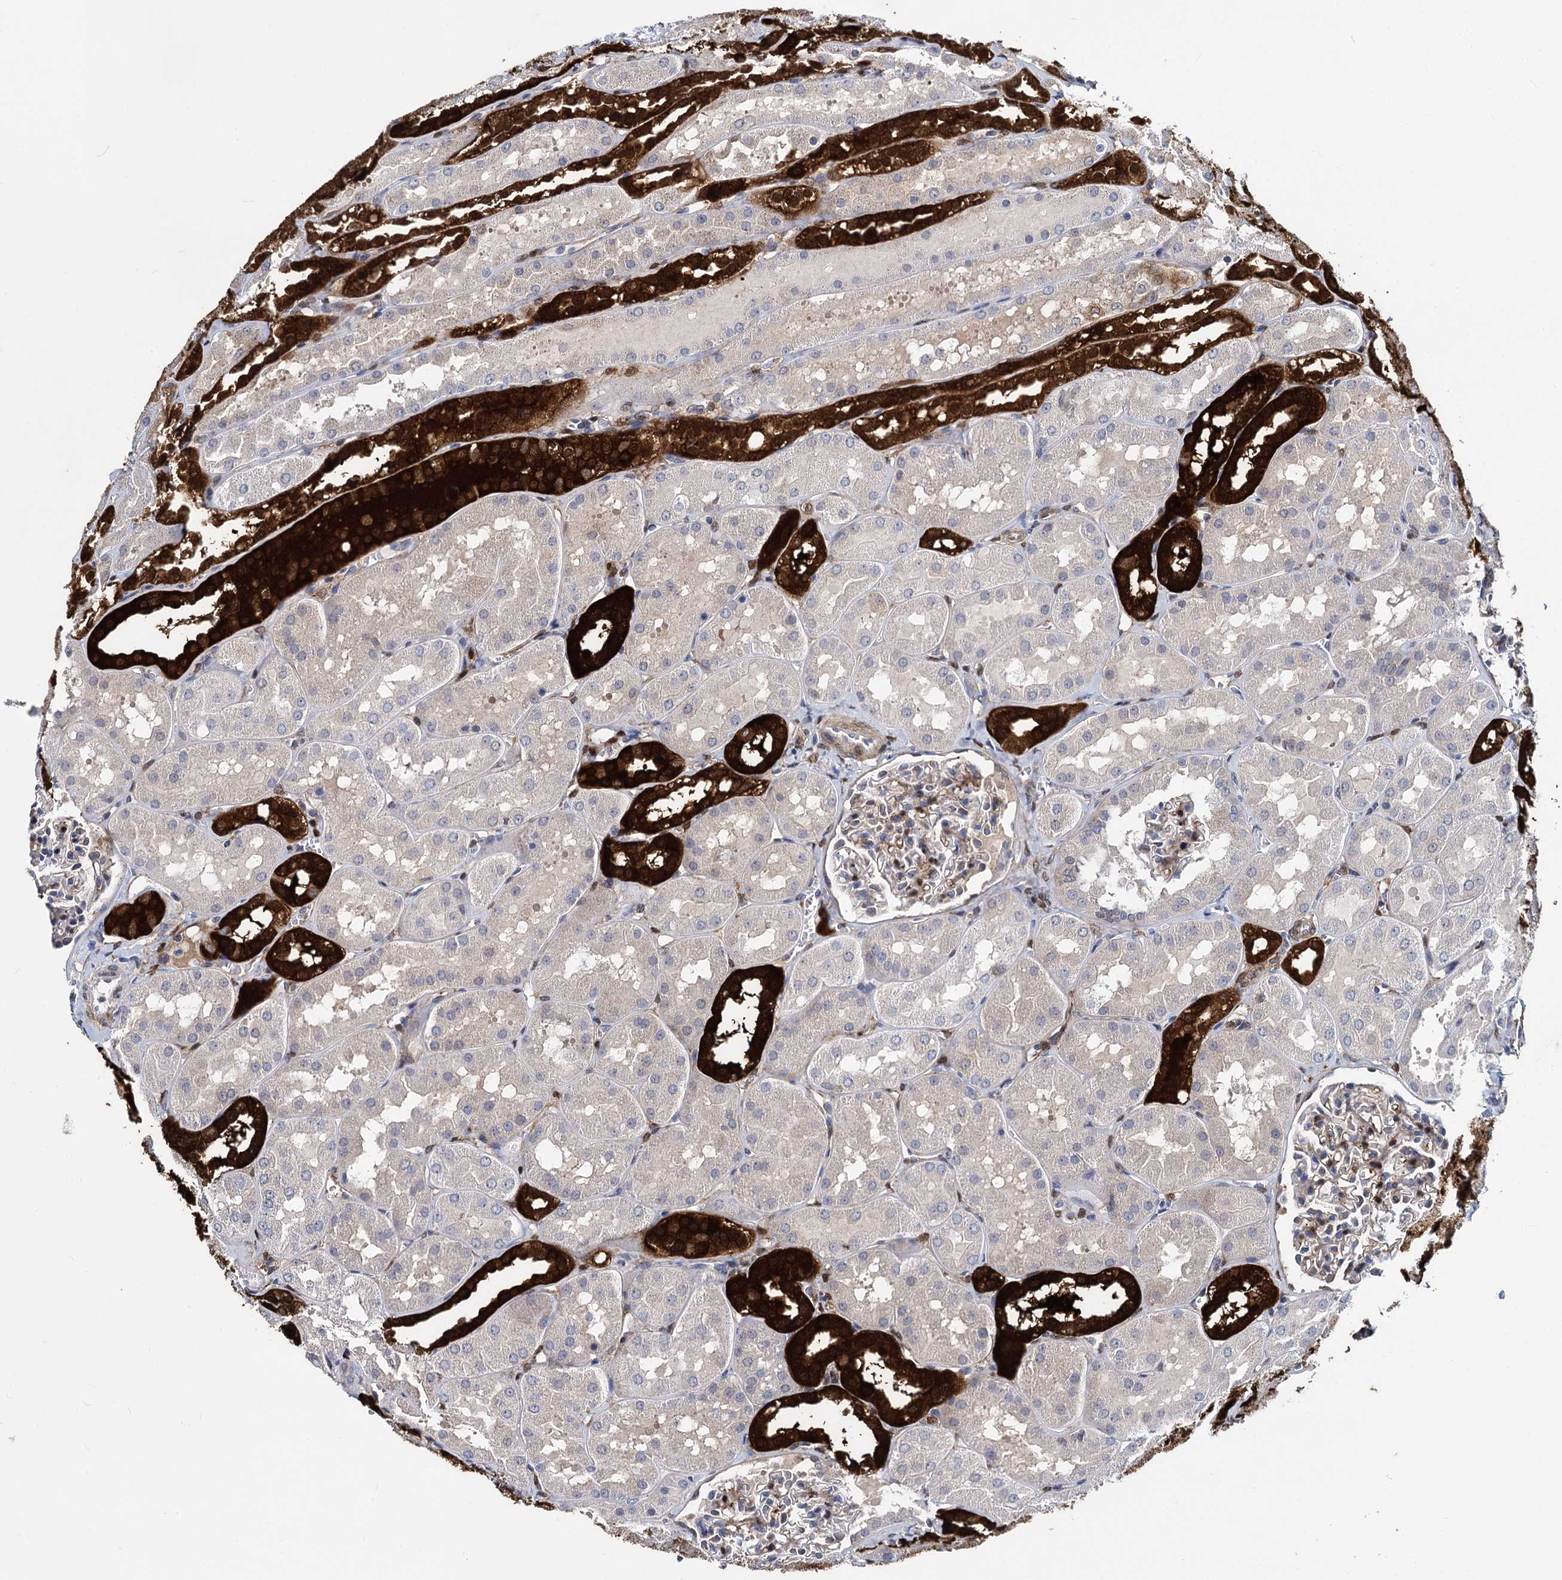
{"staining": {"intensity": "moderate", "quantity": "25%-75%", "location": "cytoplasmic/membranous"}, "tissue": "kidney", "cell_type": "Cells in glomeruli", "image_type": "normal", "snomed": [{"axis": "morphology", "description": "Normal tissue, NOS"}, {"axis": "topography", "description": "Kidney"}, {"axis": "topography", "description": "Urinary bladder"}], "caption": "An IHC histopathology image of unremarkable tissue is shown. Protein staining in brown shows moderate cytoplasmic/membranous positivity in kidney within cells in glomeruli. (DAB IHC with brightfield microscopy, high magnification).", "gene": "GSTM3", "patient": {"sex": "male", "age": 16}}